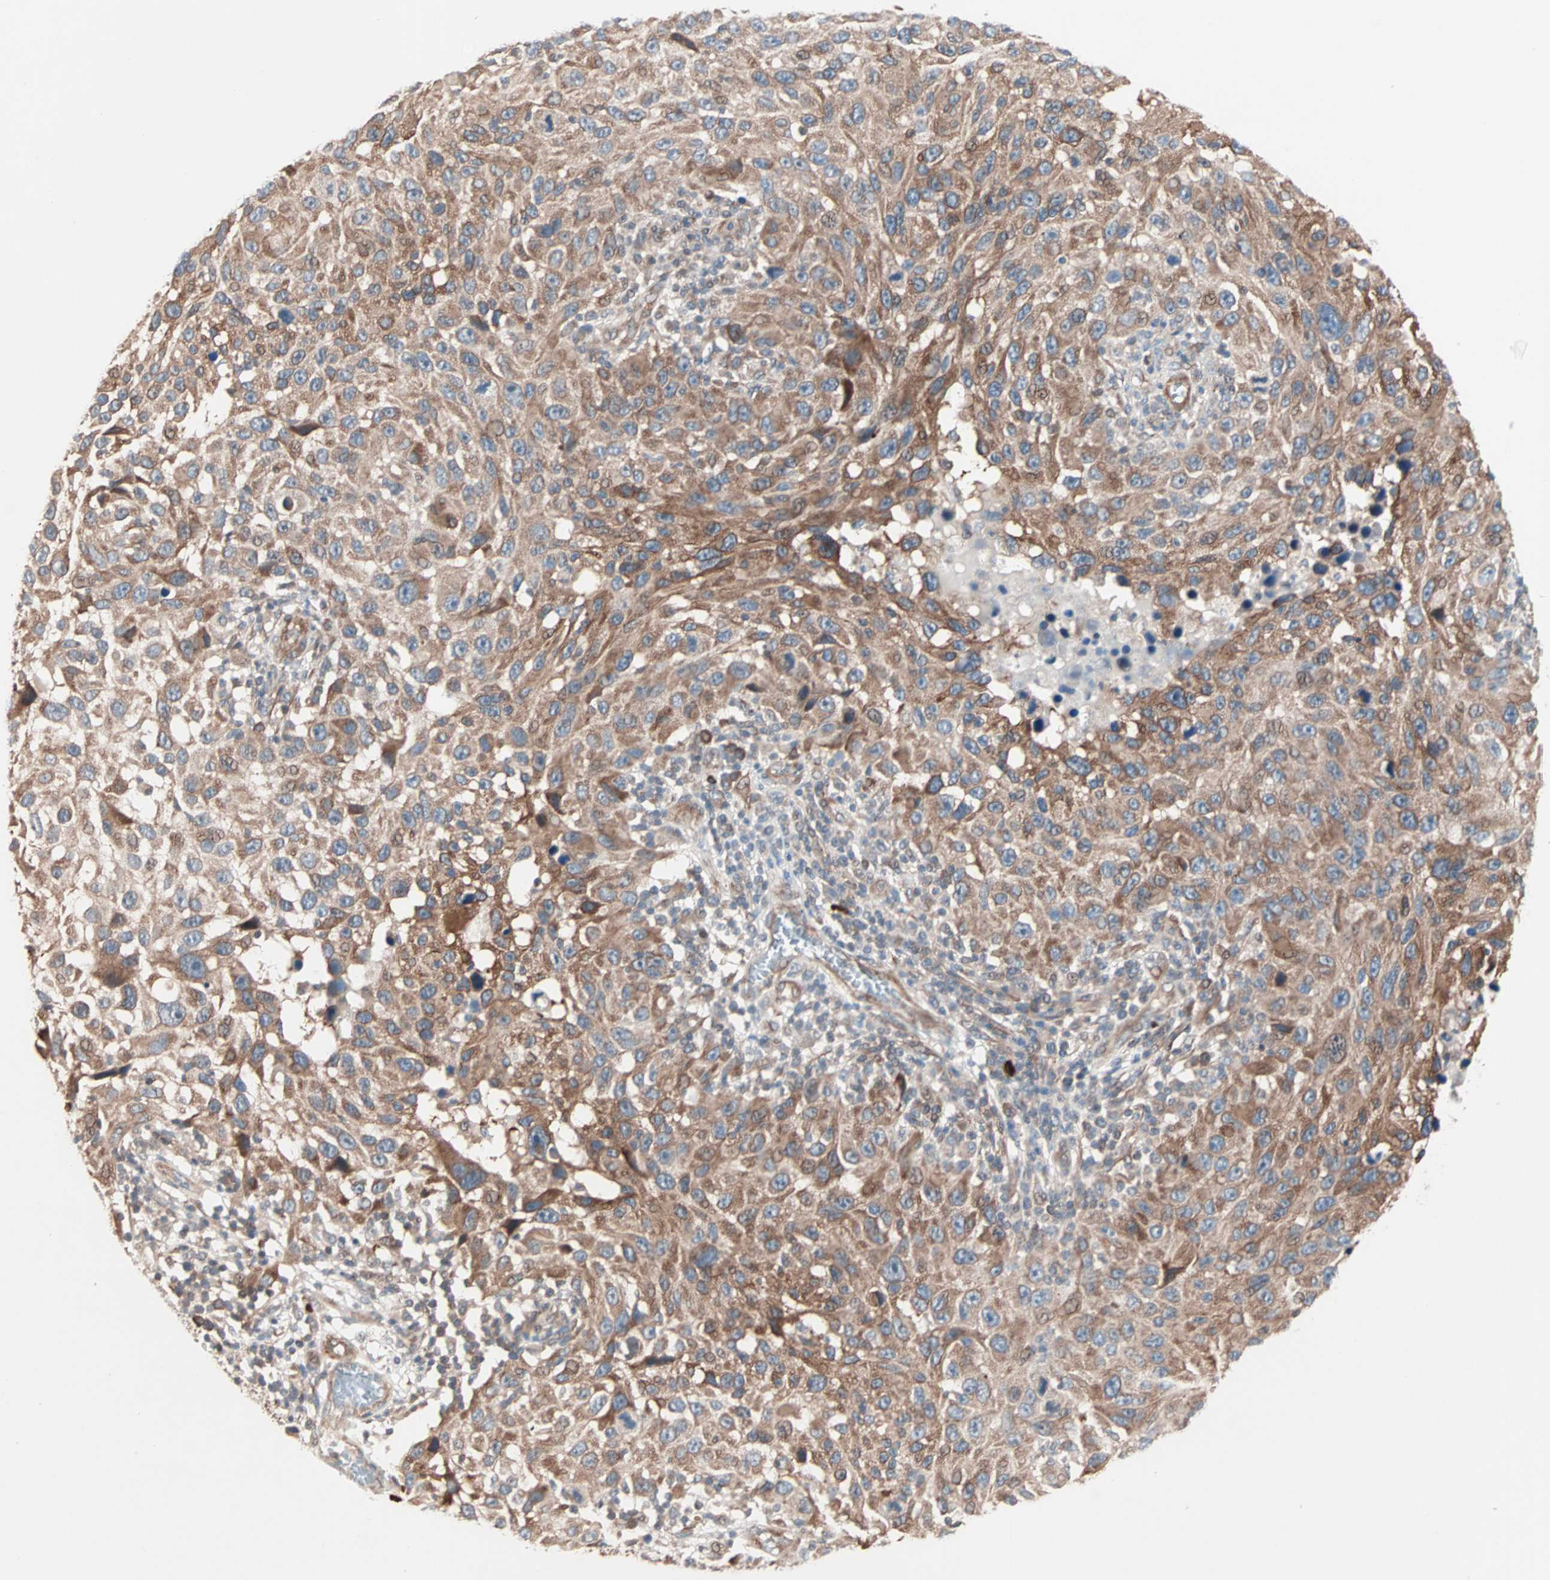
{"staining": {"intensity": "moderate", "quantity": ">75%", "location": "cytoplasmic/membranous"}, "tissue": "melanoma", "cell_type": "Tumor cells", "image_type": "cancer", "snomed": [{"axis": "morphology", "description": "Malignant melanoma, NOS"}, {"axis": "topography", "description": "Skin"}], "caption": "Protein staining displays moderate cytoplasmic/membranous positivity in about >75% of tumor cells in malignant melanoma.", "gene": "ALG5", "patient": {"sex": "male", "age": 53}}